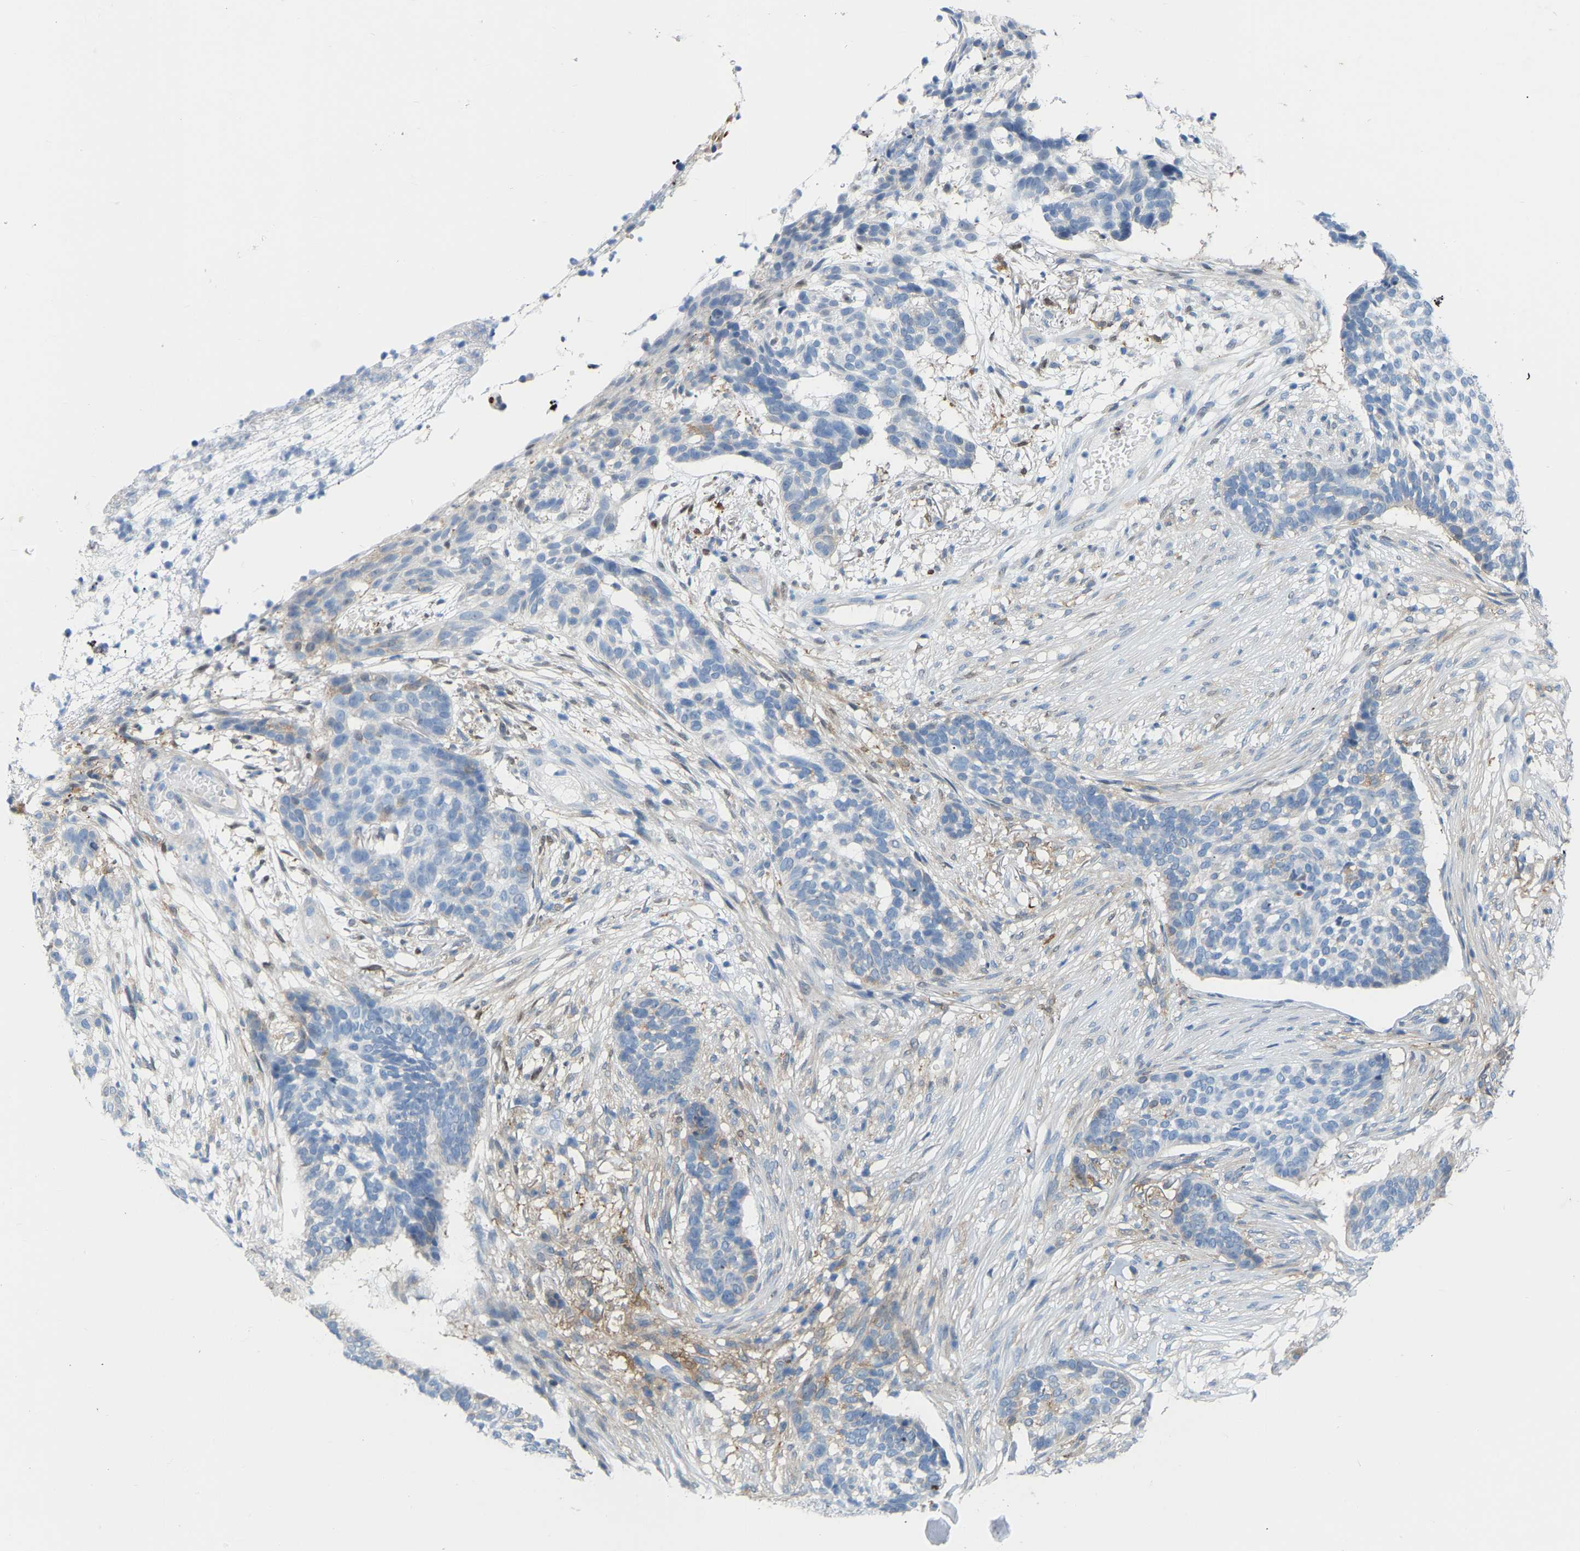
{"staining": {"intensity": "weak", "quantity": "<25%", "location": "cytoplasmic/membranous"}, "tissue": "skin cancer", "cell_type": "Tumor cells", "image_type": "cancer", "snomed": [{"axis": "morphology", "description": "Basal cell carcinoma"}, {"axis": "topography", "description": "Skin"}], "caption": "Histopathology image shows no protein expression in tumor cells of skin basal cell carcinoma tissue.", "gene": "ABTB2", "patient": {"sex": "male", "age": 85}}